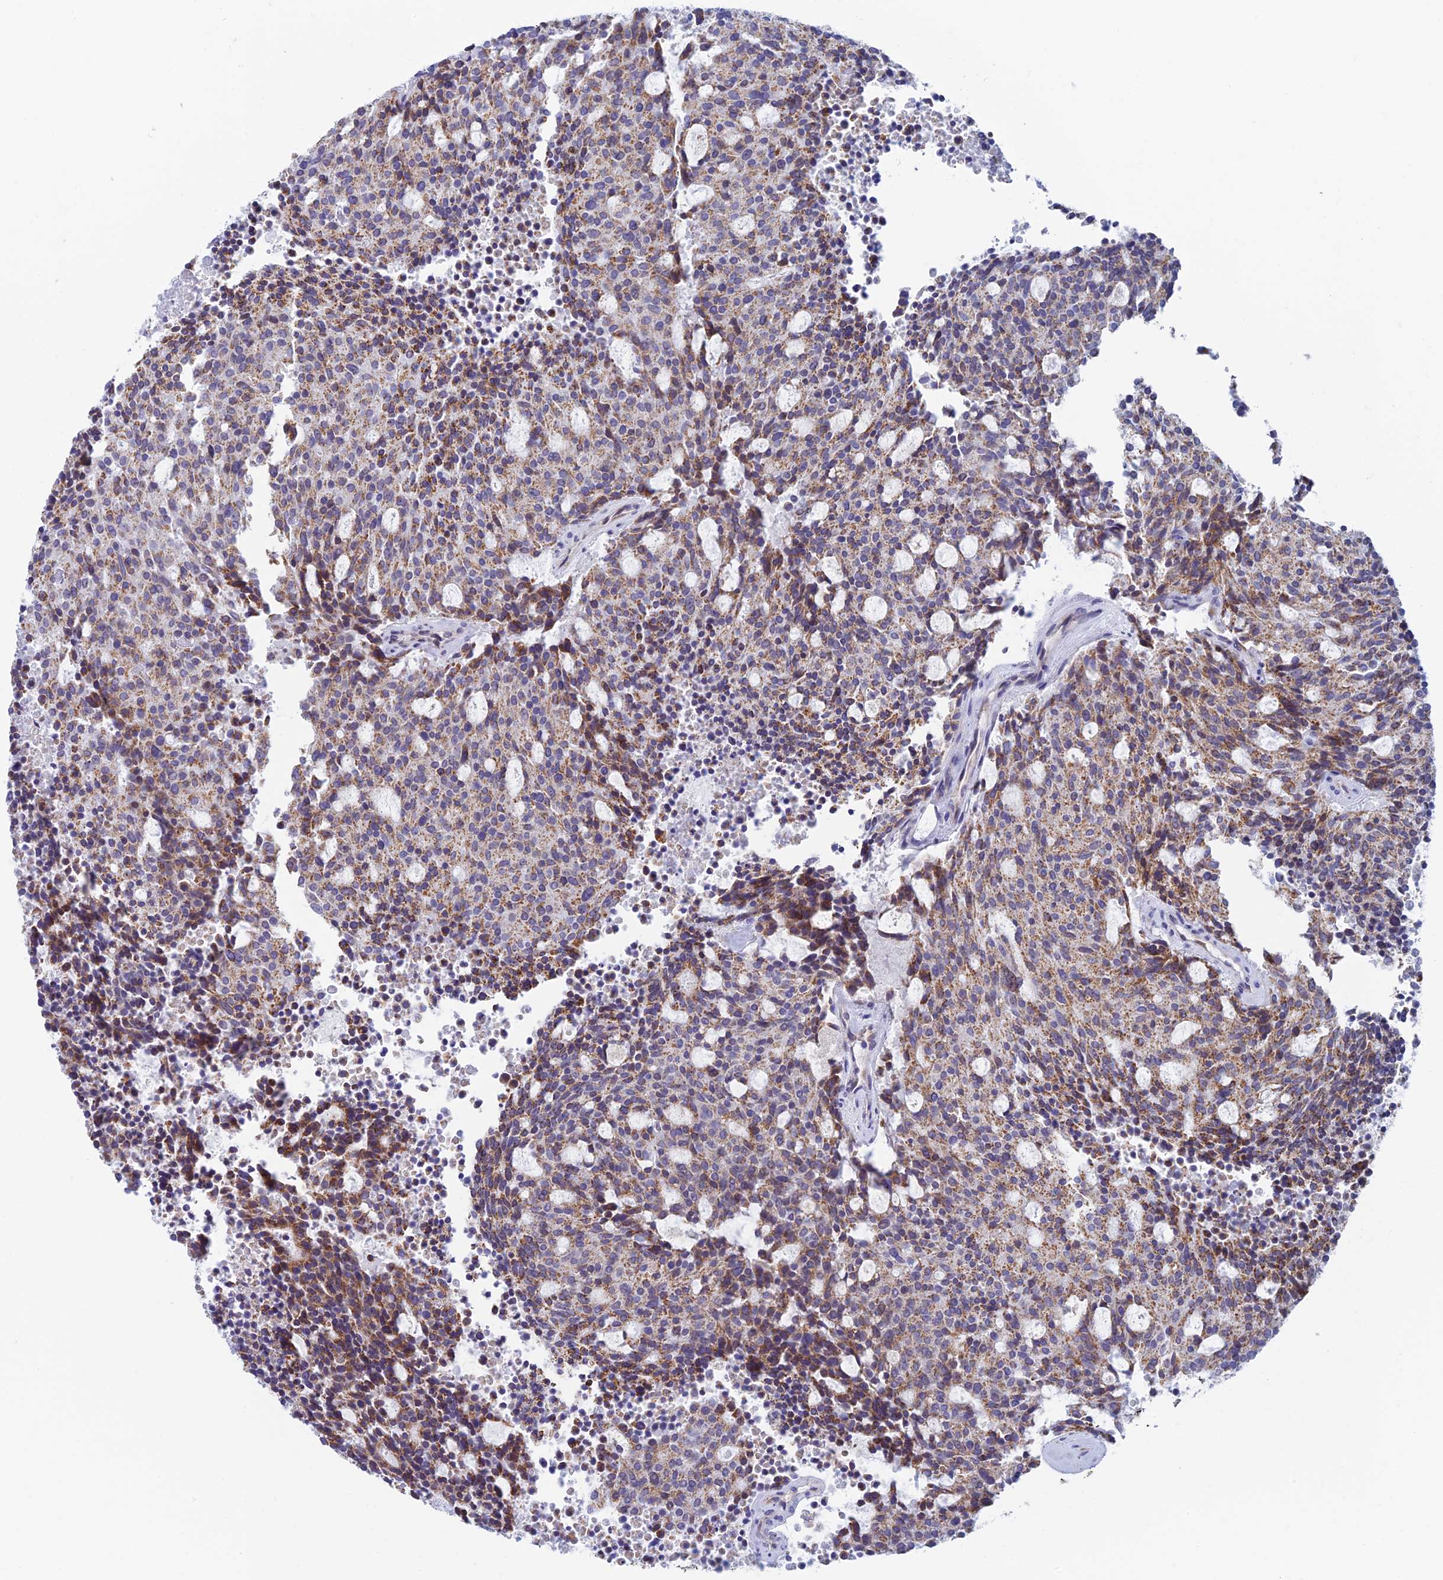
{"staining": {"intensity": "moderate", "quantity": ">75%", "location": "cytoplasmic/membranous"}, "tissue": "carcinoid", "cell_type": "Tumor cells", "image_type": "cancer", "snomed": [{"axis": "morphology", "description": "Carcinoid, malignant, NOS"}, {"axis": "topography", "description": "Pancreas"}], "caption": "A medium amount of moderate cytoplasmic/membranous positivity is appreciated in approximately >75% of tumor cells in carcinoid tissue.", "gene": "REXO5", "patient": {"sex": "female", "age": 54}}